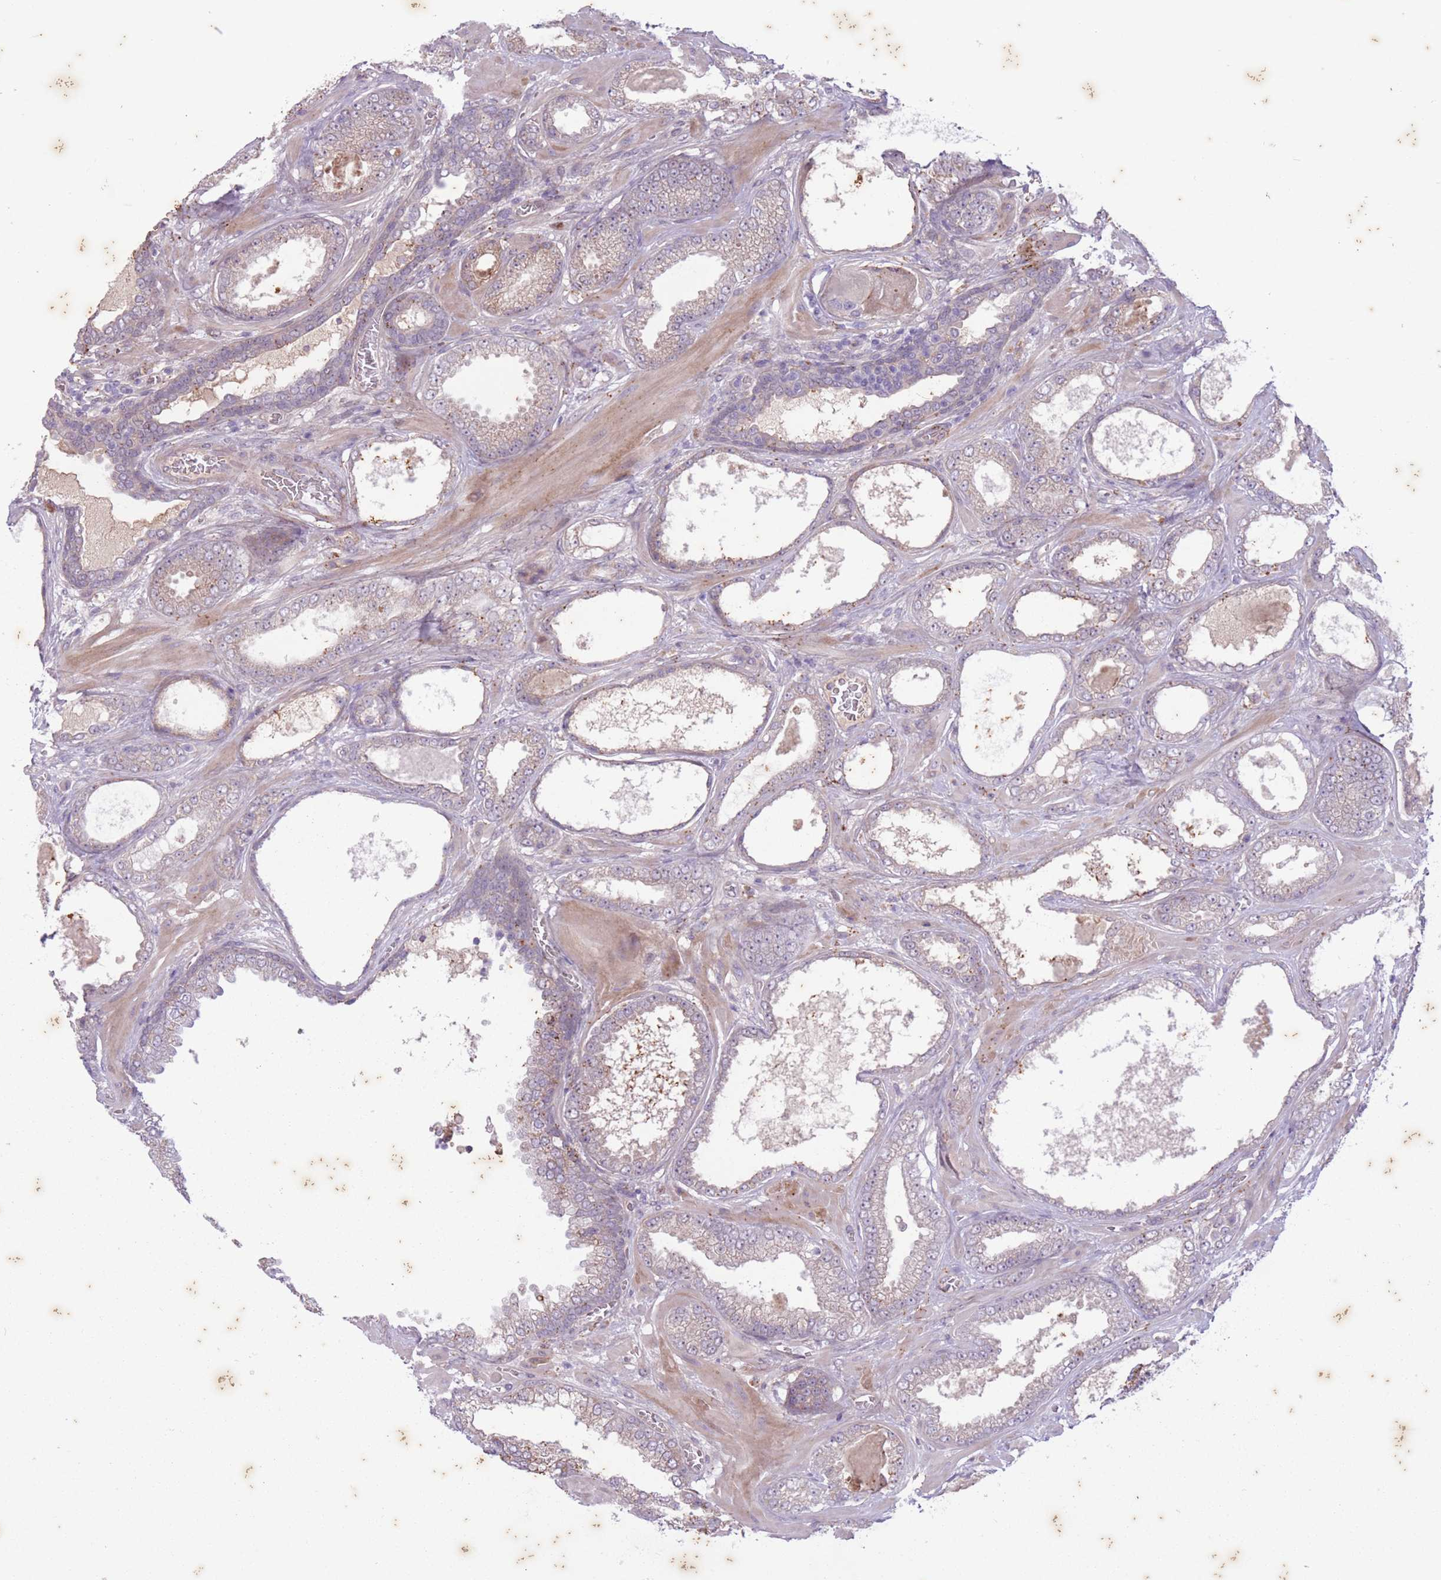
{"staining": {"intensity": "weak", "quantity": "25%-75%", "location": "cytoplasmic/membranous"}, "tissue": "prostate cancer", "cell_type": "Tumor cells", "image_type": "cancer", "snomed": [{"axis": "morphology", "description": "Adenocarcinoma, Low grade"}, {"axis": "topography", "description": "Prostate"}], "caption": "Tumor cells demonstrate low levels of weak cytoplasmic/membranous staining in approximately 25%-75% of cells in prostate cancer (low-grade adenocarcinoma).", "gene": "ARPIN", "patient": {"sex": "male", "age": 57}}